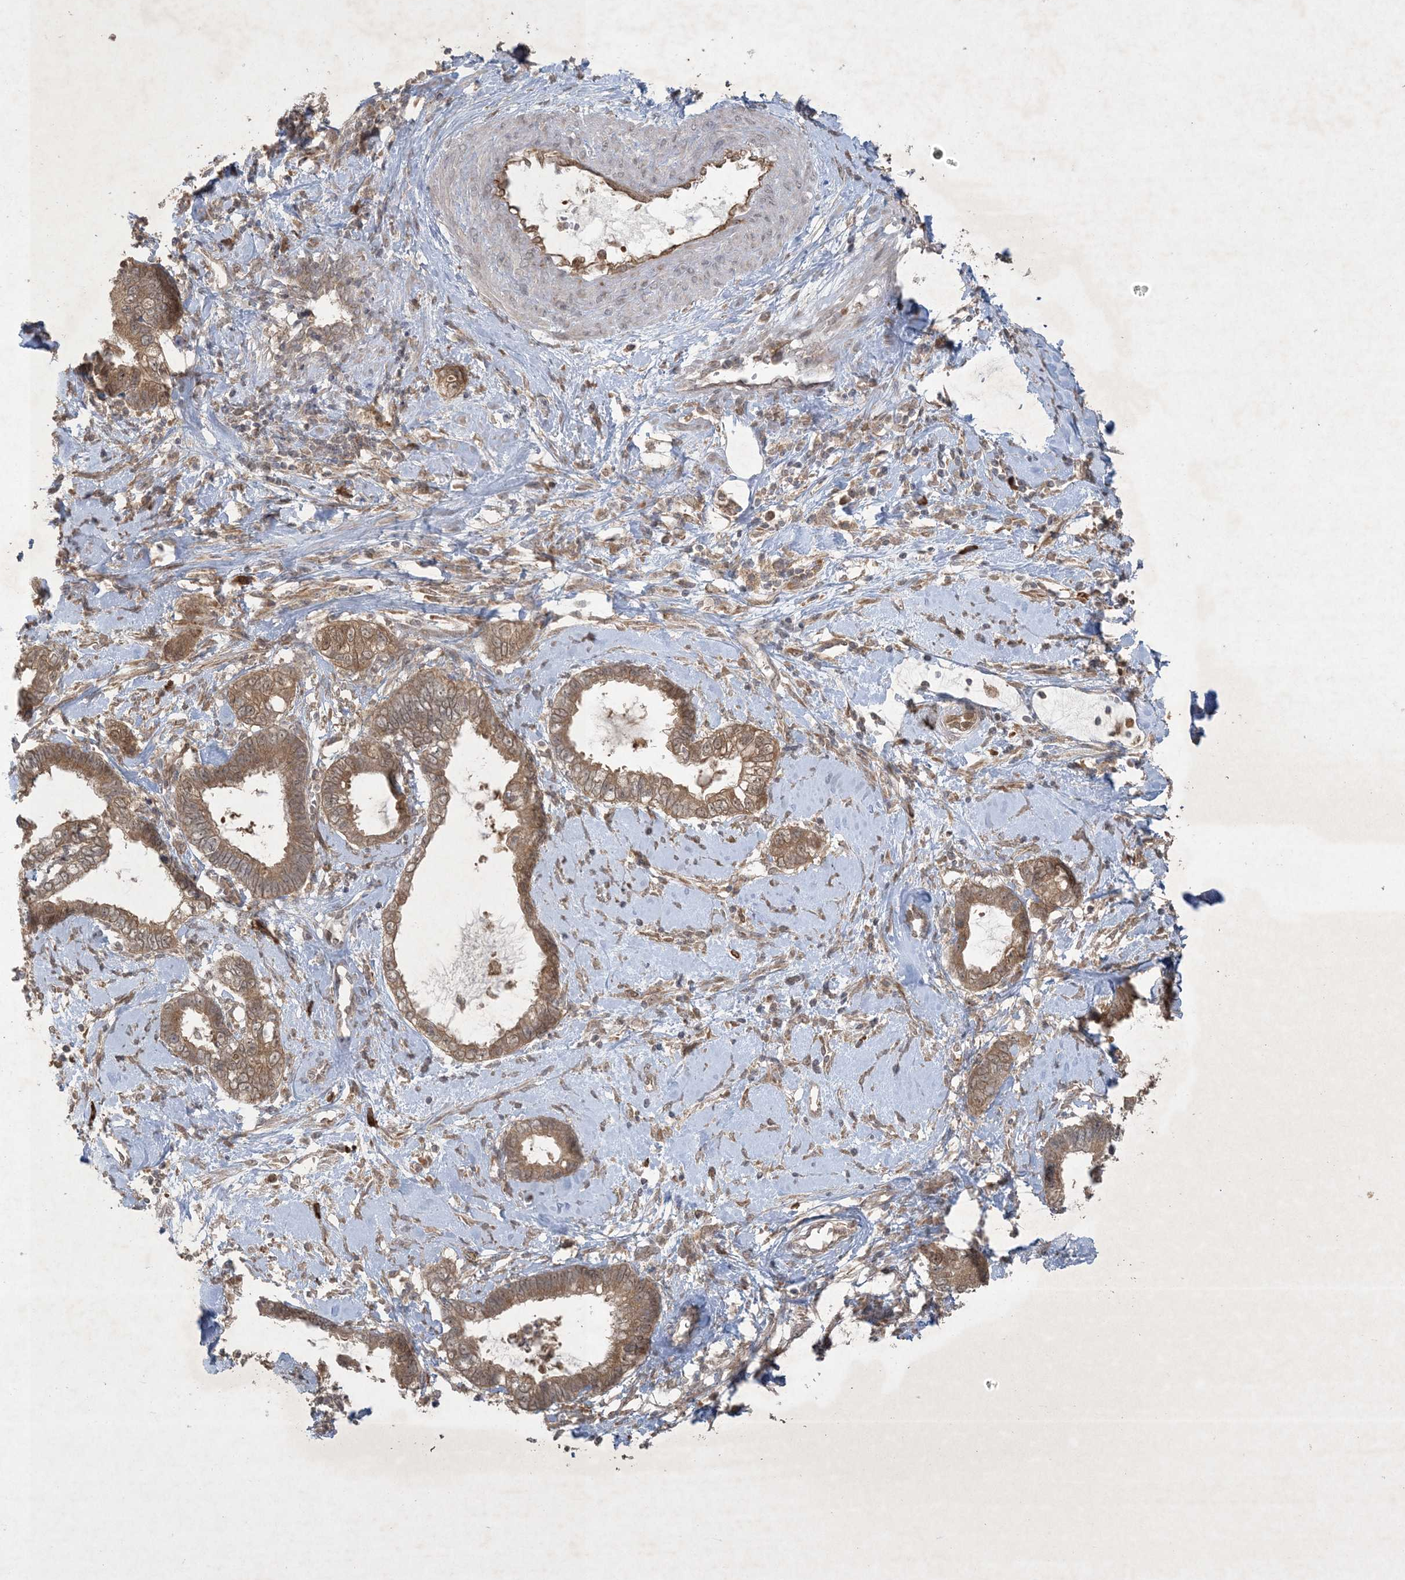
{"staining": {"intensity": "moderate", "quantity": ">75%", "location": "cytoplasmic/membranous,nuclear"}, "tissue": "cervical cancer", "cell_type": "Tumor cells", "image_type": "cancer", "snomed": [{"axis": "morphology", "description": "Adenocarcinoma, NOS"}, {"axis": "topography", "description": "Cervix"}], "caption": "A medium amount of moderate cytoplasmic/membranous and nuclear staining is present in approximately >75% of tumor cells in adenocarcinoma (cervical) tissue.", "gene": "NRBP2", "patient": {"sex": "female", "age": 44}}